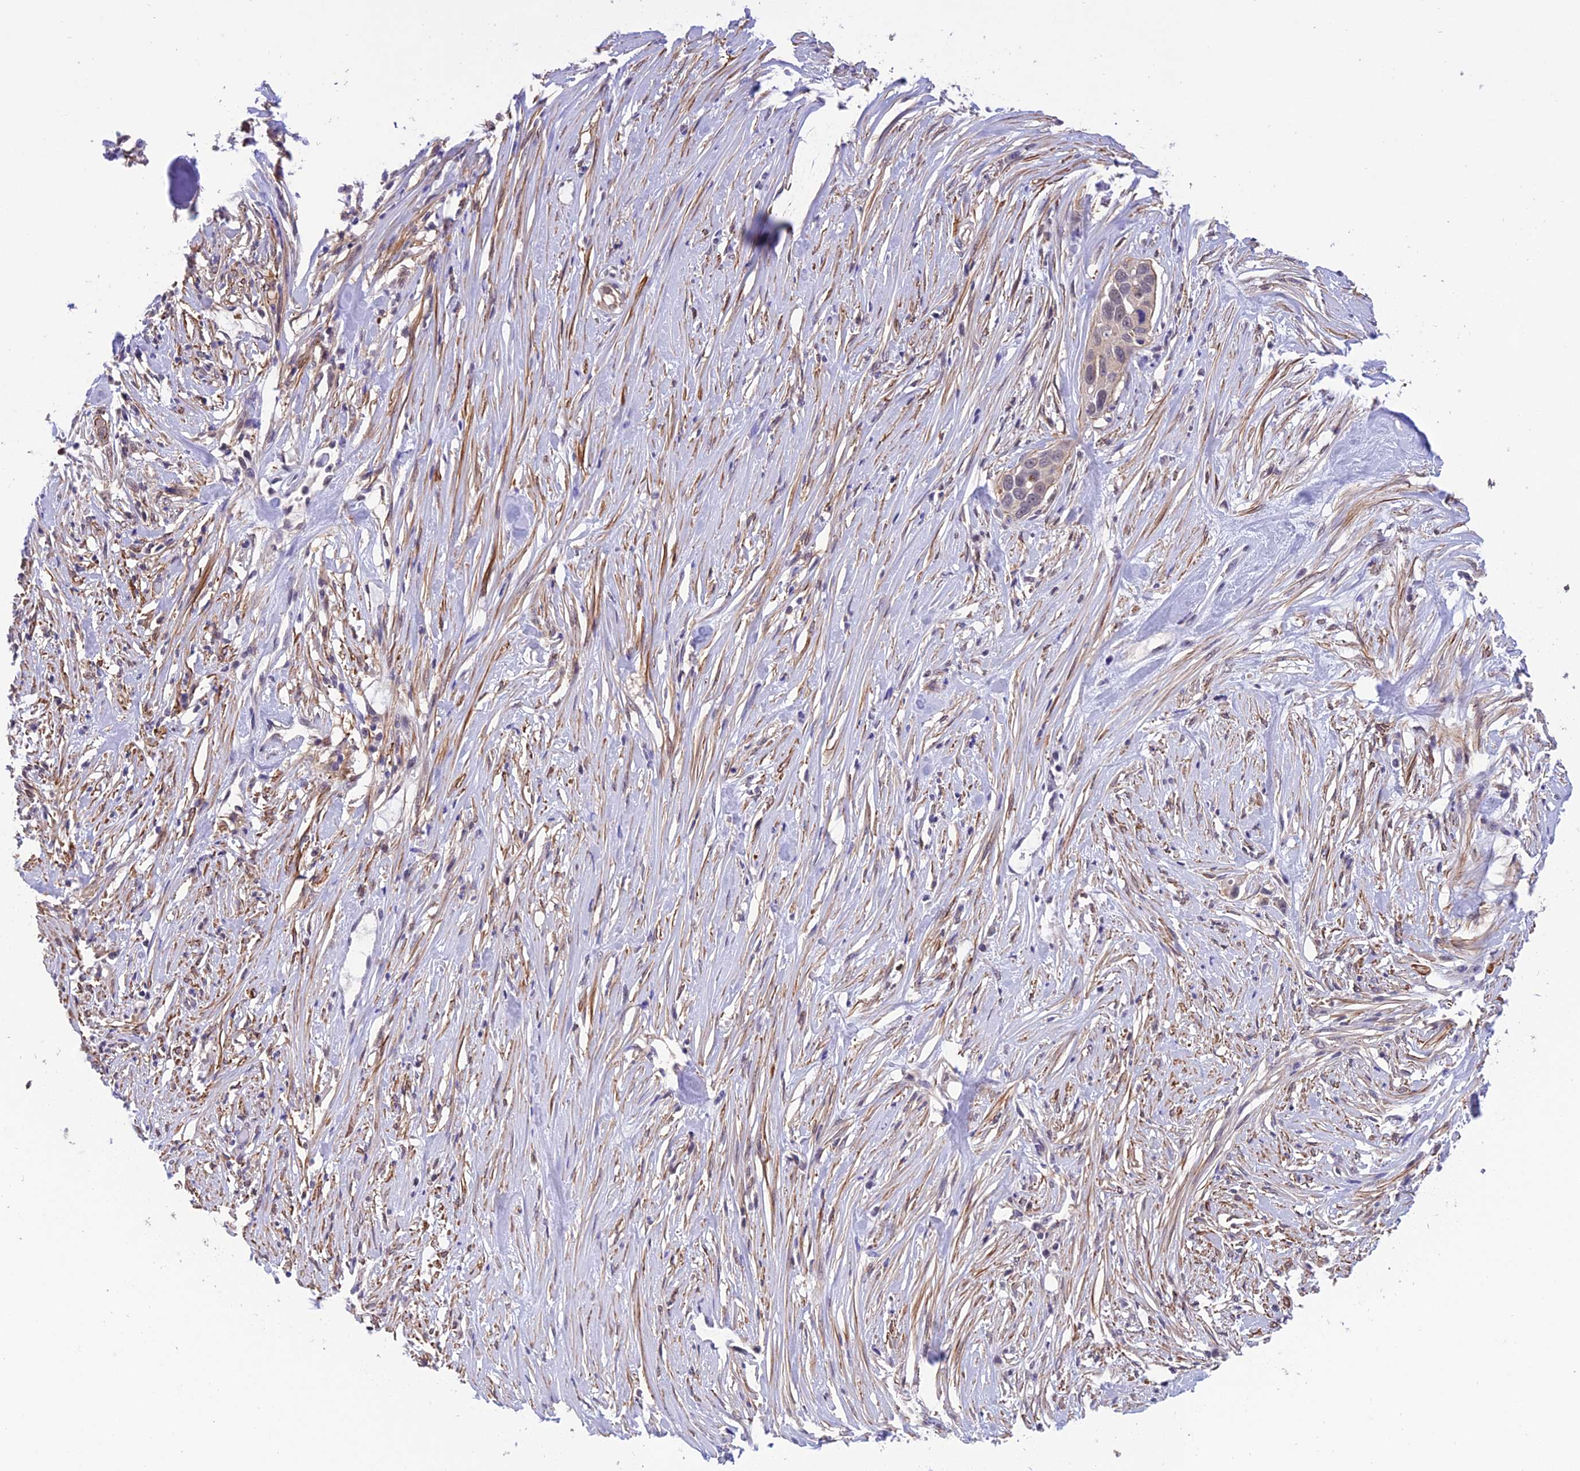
{"staining": {"intensity": "negative", "quantity": "none", "location": "none"}, "tissue": "pancreatic cancer", "cell_type": "Tumor cells", "image_type": "cancer", "snomed": [{"axis": "morphology", "description": "Adenocarcinoma, NOS"}, {"axis": "topography", "description": "Pancreas"}], "caption": "A micrograph of pancreatic adenocarcinoma stained for a protein reveals no brown staining in tumor cells.", "gene": "PSMB3", "patient": {"sex": "female", "age": 60}}